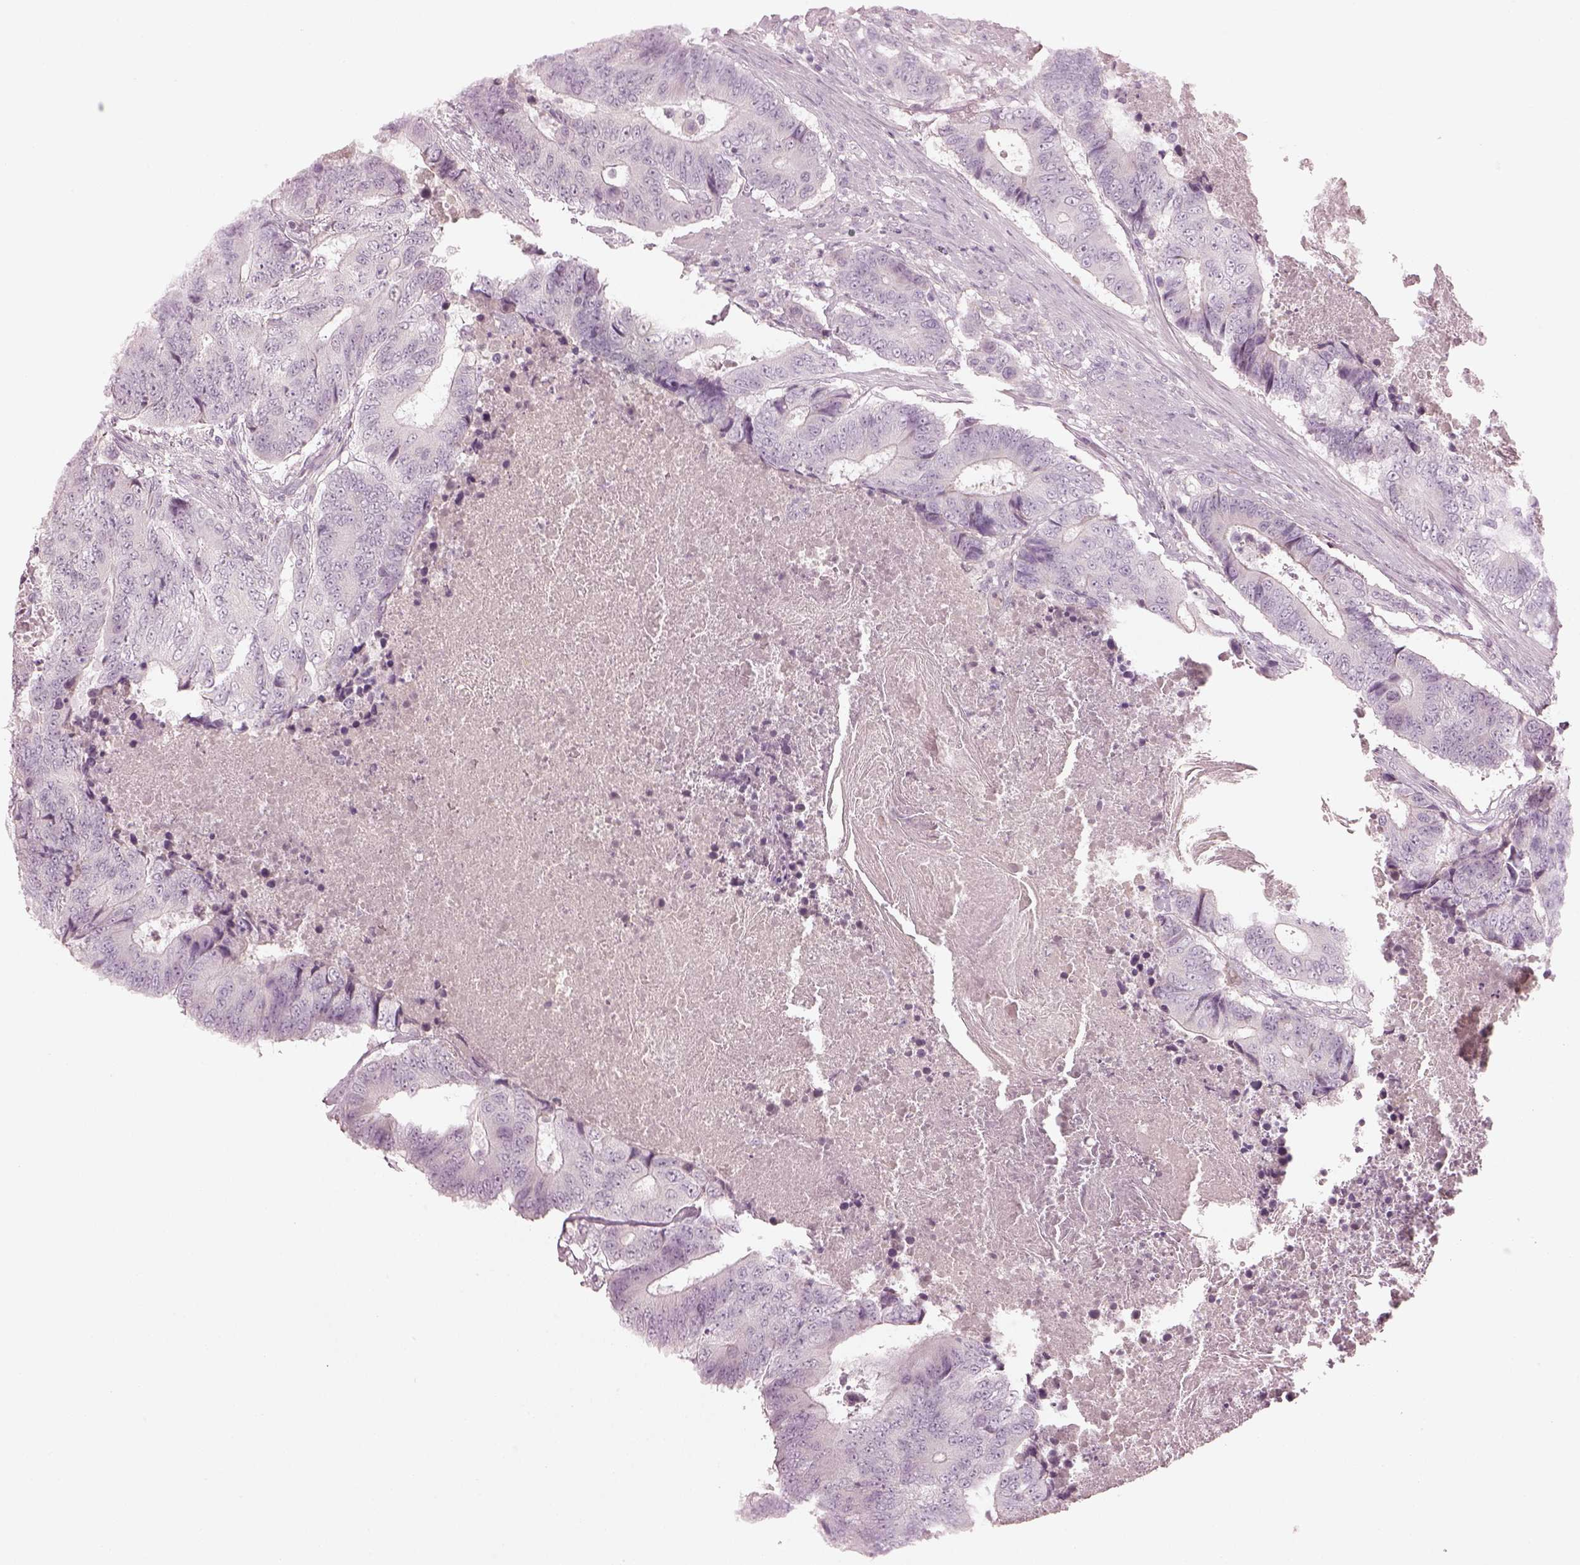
{"staining": {"intensity": "negative", "quantity": "none", "location": "none"}, "tissue": "colorectal cancer", "cell_type": "Tumor cells", "image_type": "cancer", "snomed": [{"axis": "morphology", "description": "Adenocarcinoma, NOS"}, {"axis": "topography", "description": "Colon"}], "caption": "Immunohistochemistry (IHC) photomicrograph of neoplastic tissue: adenocarcinoma (colorectal) stained with DAB (3,3'-diaminobenzidine) shows no significant protein expression in tumor cells. Brightfield microscopy of IHC stained with DAB (brown) and hematoxylin (blue), captured at high magnification.", "gene": "SPATA6L", "patient": {"sex": "female", "age": 48}}